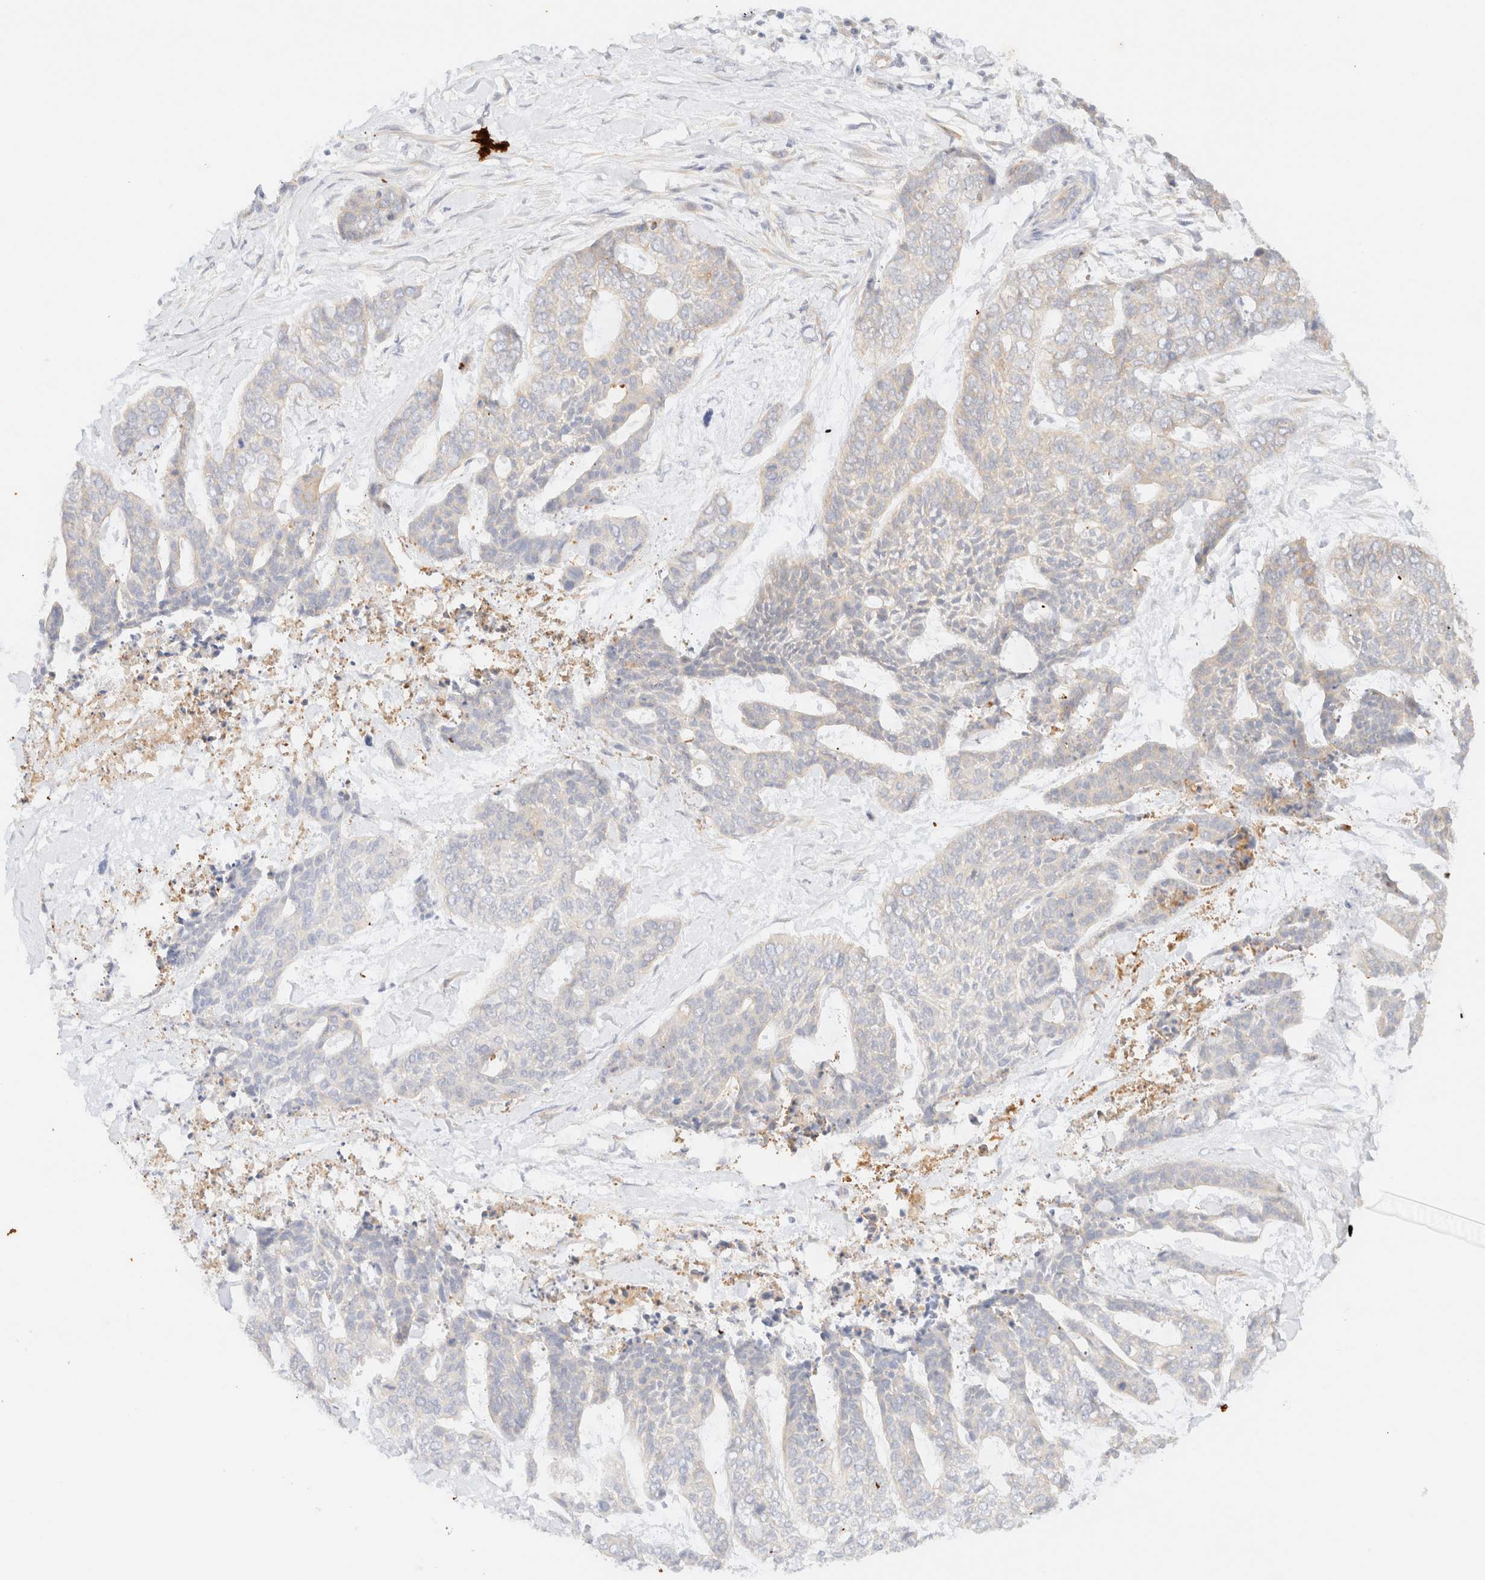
{"staining": {"intensity": "weak", "quantity": "<25%", "location": "cytoplasmic/membranous"}, "tissue": "skin cancer", "cell_type": "Tumor cells", "image_type": "cancer", "snomed": [{"axis": "morphology", "description": "Basal cell carcinoma"}, {"axis": "topography", "description": "Skin"}], "caption": "An IHC image of basal cell carcinoma (skin) is shown. There is no staining in tumor cells of basal cell carcinoma (skin). Brightfield microscopy of immunohistochemistry stained with DAB (3,3'-diaminobenzidine) (brown) and hematoxylin (blue), captured at high magnification.", "gene": "MYO10", "patient": {"sex": "female", "age": 64}}